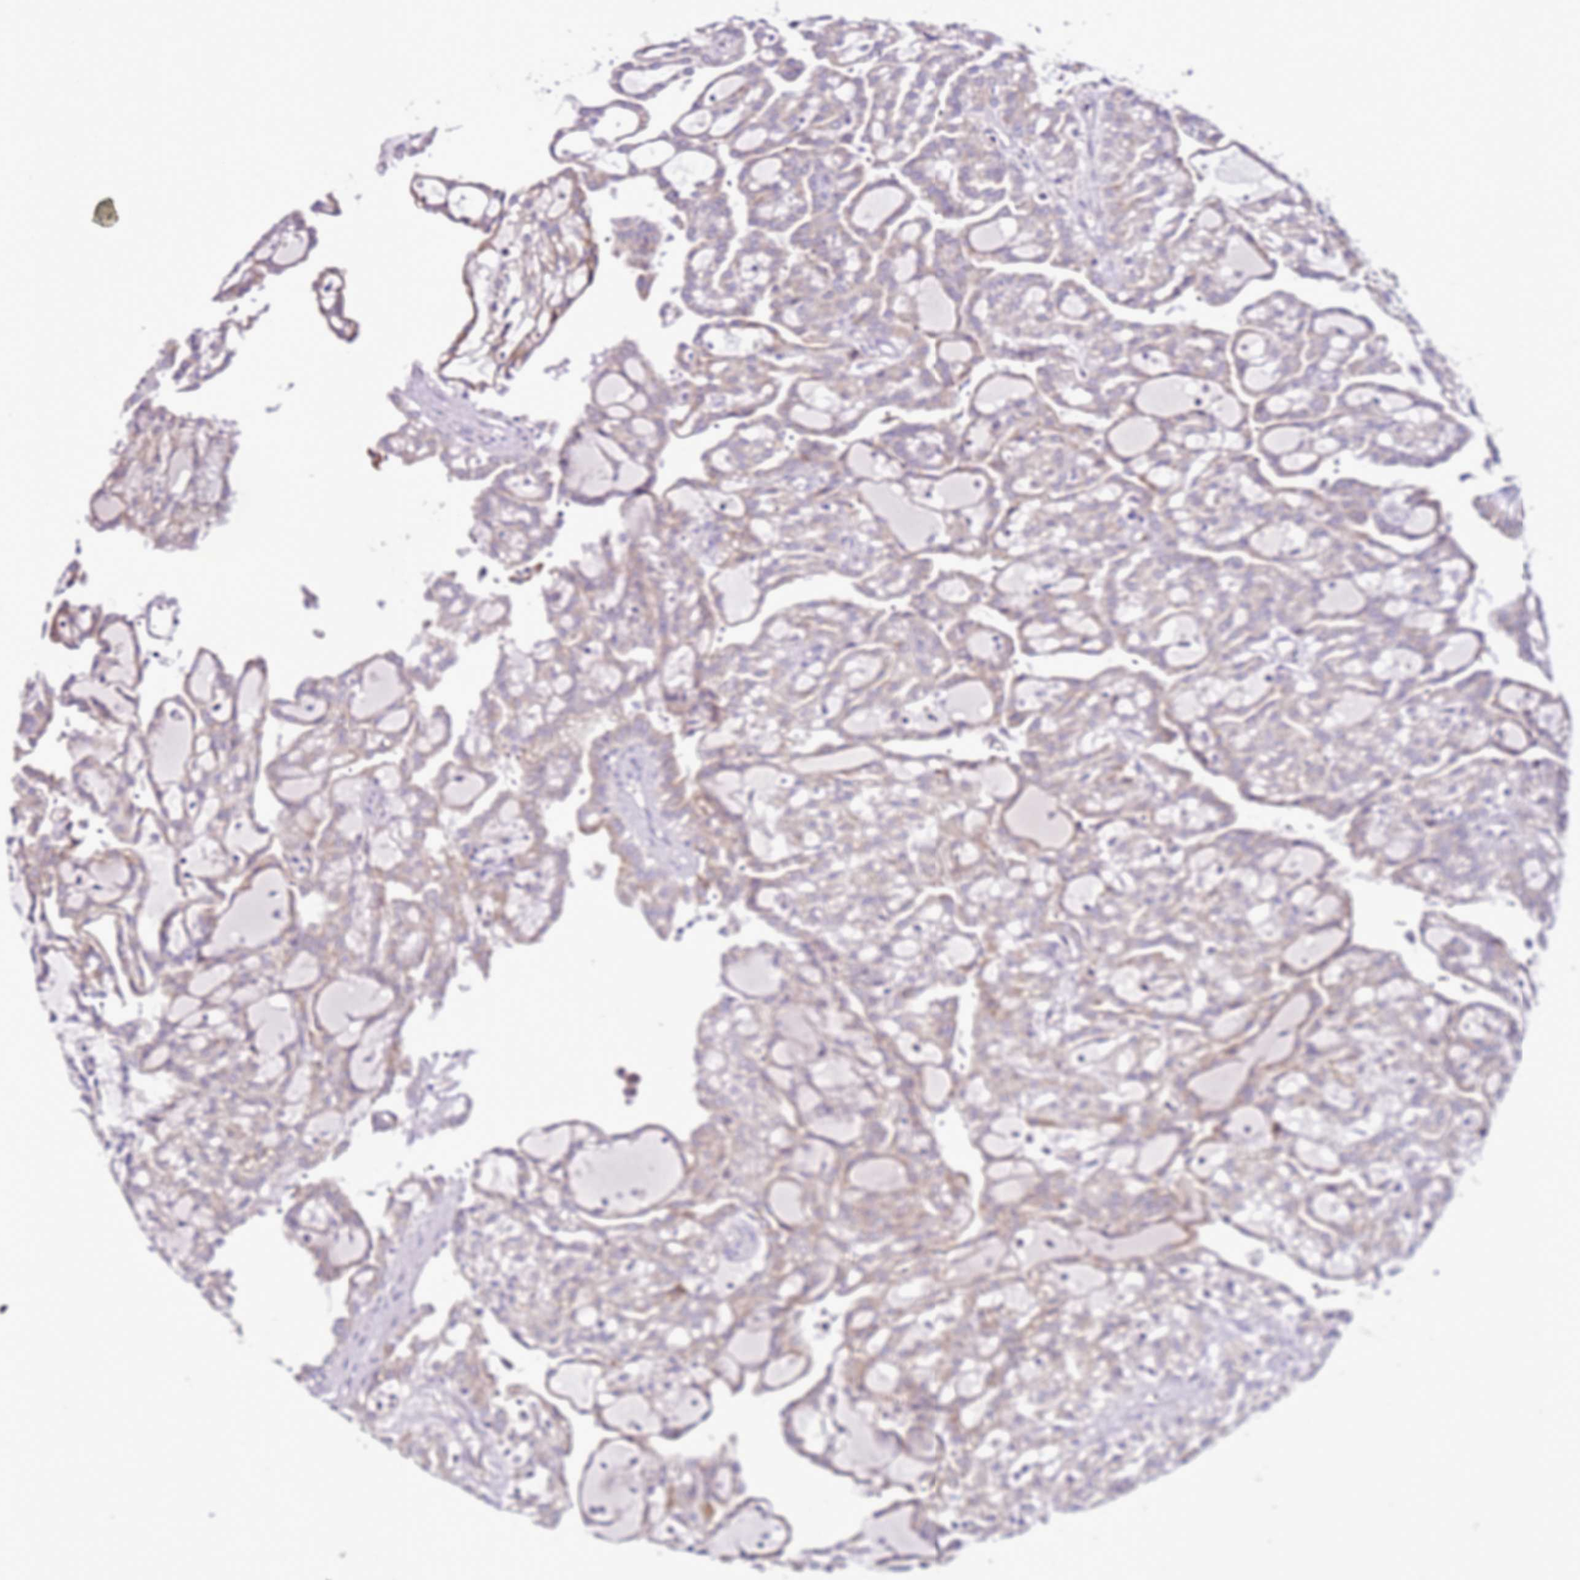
{"staining": {"intensity": "weak", "quantity": "<25%", "location": "cytoplasmic/membranous"}, "tissue": "renal cancer", "cell_type": "Tumor cells", "image_type": "cancer", "snomed": [{"axis": "morphology", "description": "Adenocarcinoma, NOS"}, {"axis": "topography", "description": "Kidney"}], "caption": "Renal adenocarcinoma stained for a protein using IHC demonstrates no staining tumor cells.", "gene": "MRPL36", "patient": {"sex": "male", "age": 63}}